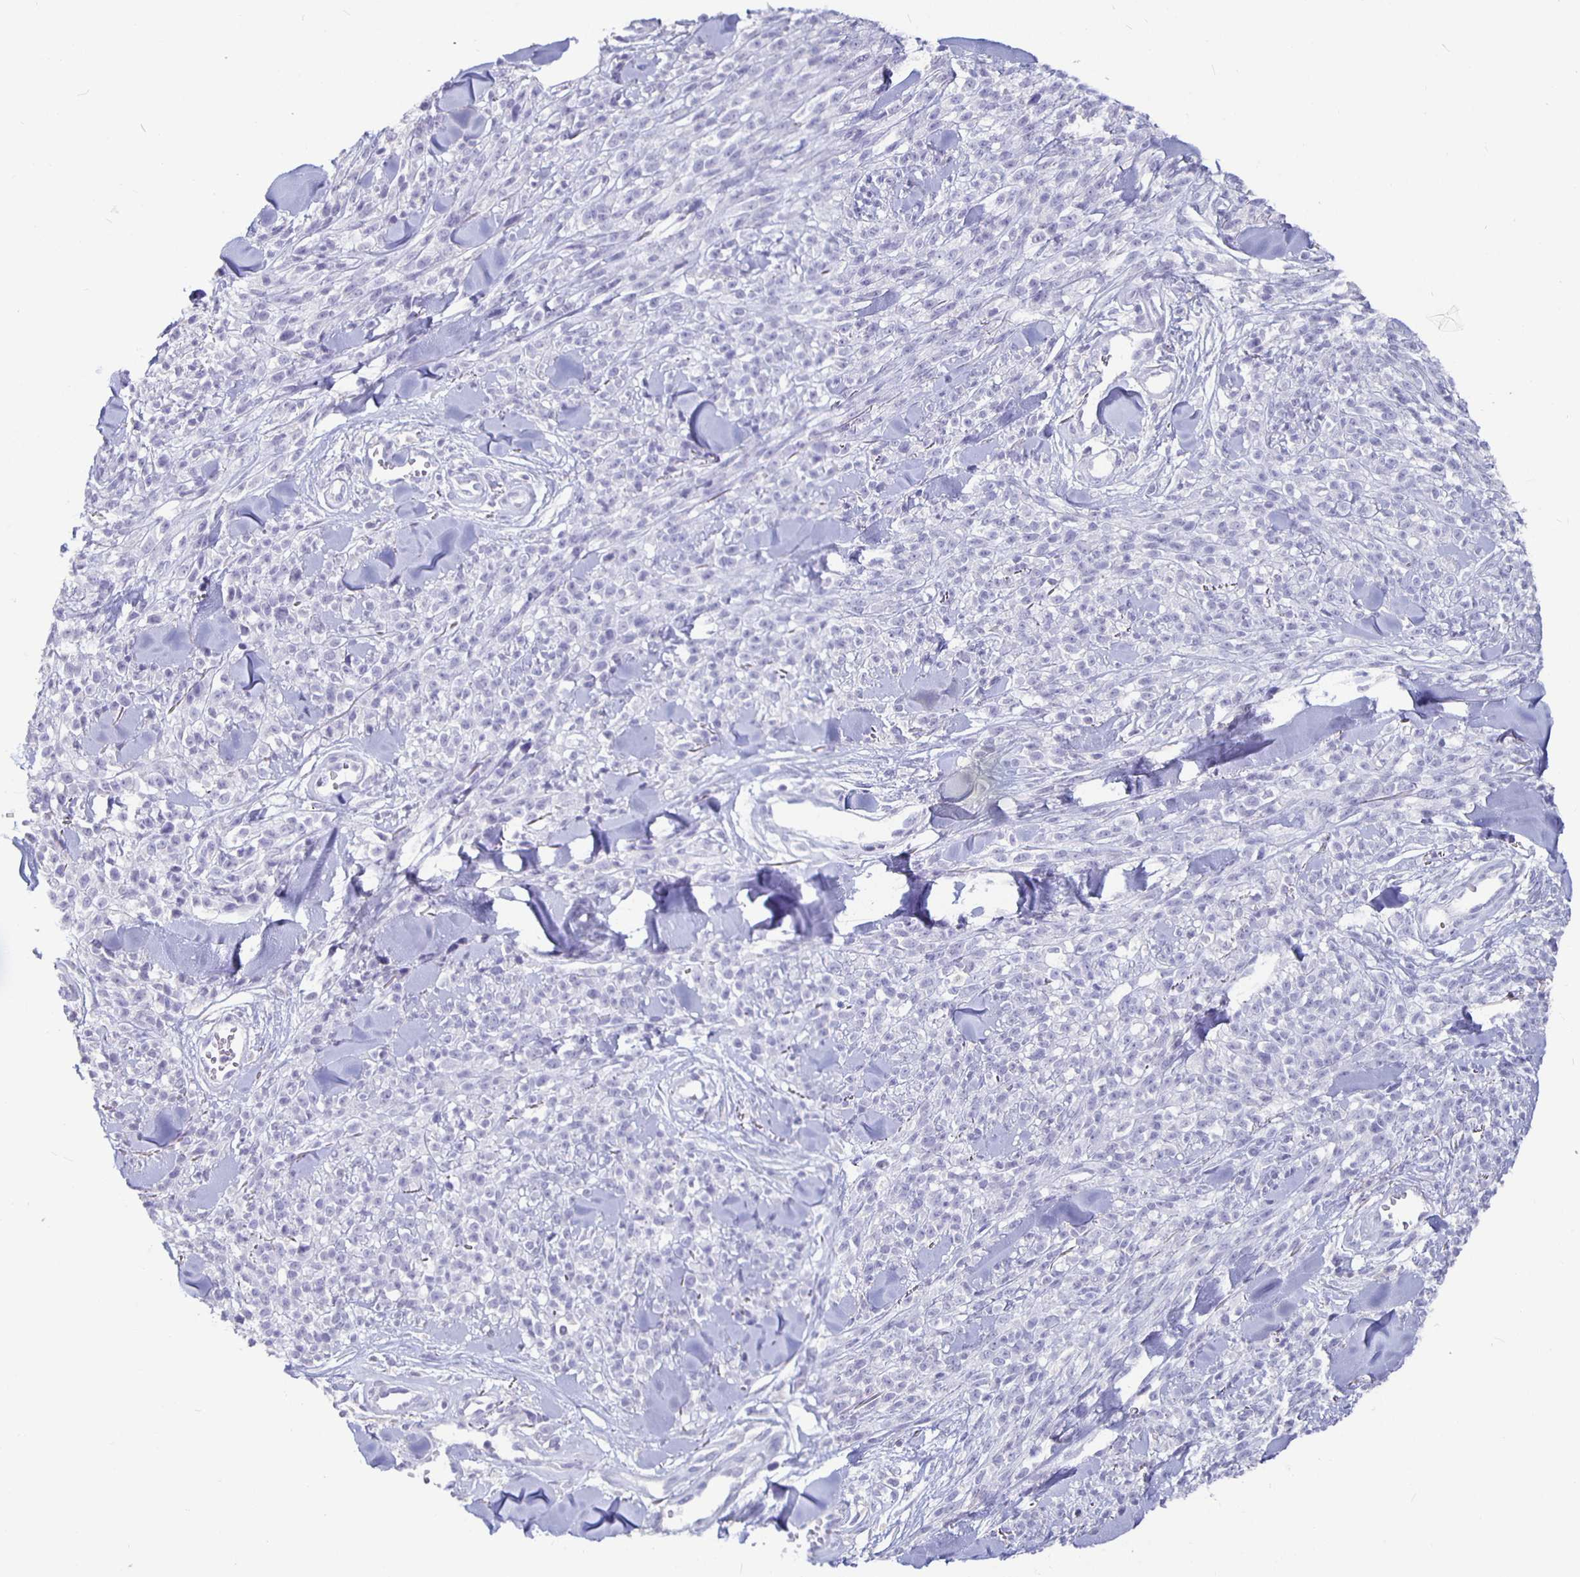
{"staining": {"intensity": "negative", "quantity": "none", "location": "none"}, "tissue": "melanoma", "cell_type": "Tumor cells", "image_type": "cancer", "snomed": [{"axis": "morphology", "description": "Malignant melanoma, NOS"}, {"axis": "topography", "description": "Skin"}, {"axis": "topography", "description": "Skin of trunk"}], "caption": "Malignant melanoma was stained to show a protein in brown. There is no significant staining in tumor cells.", "gene": "GPX4", "patient": {"sex": "male", "age": 74}}